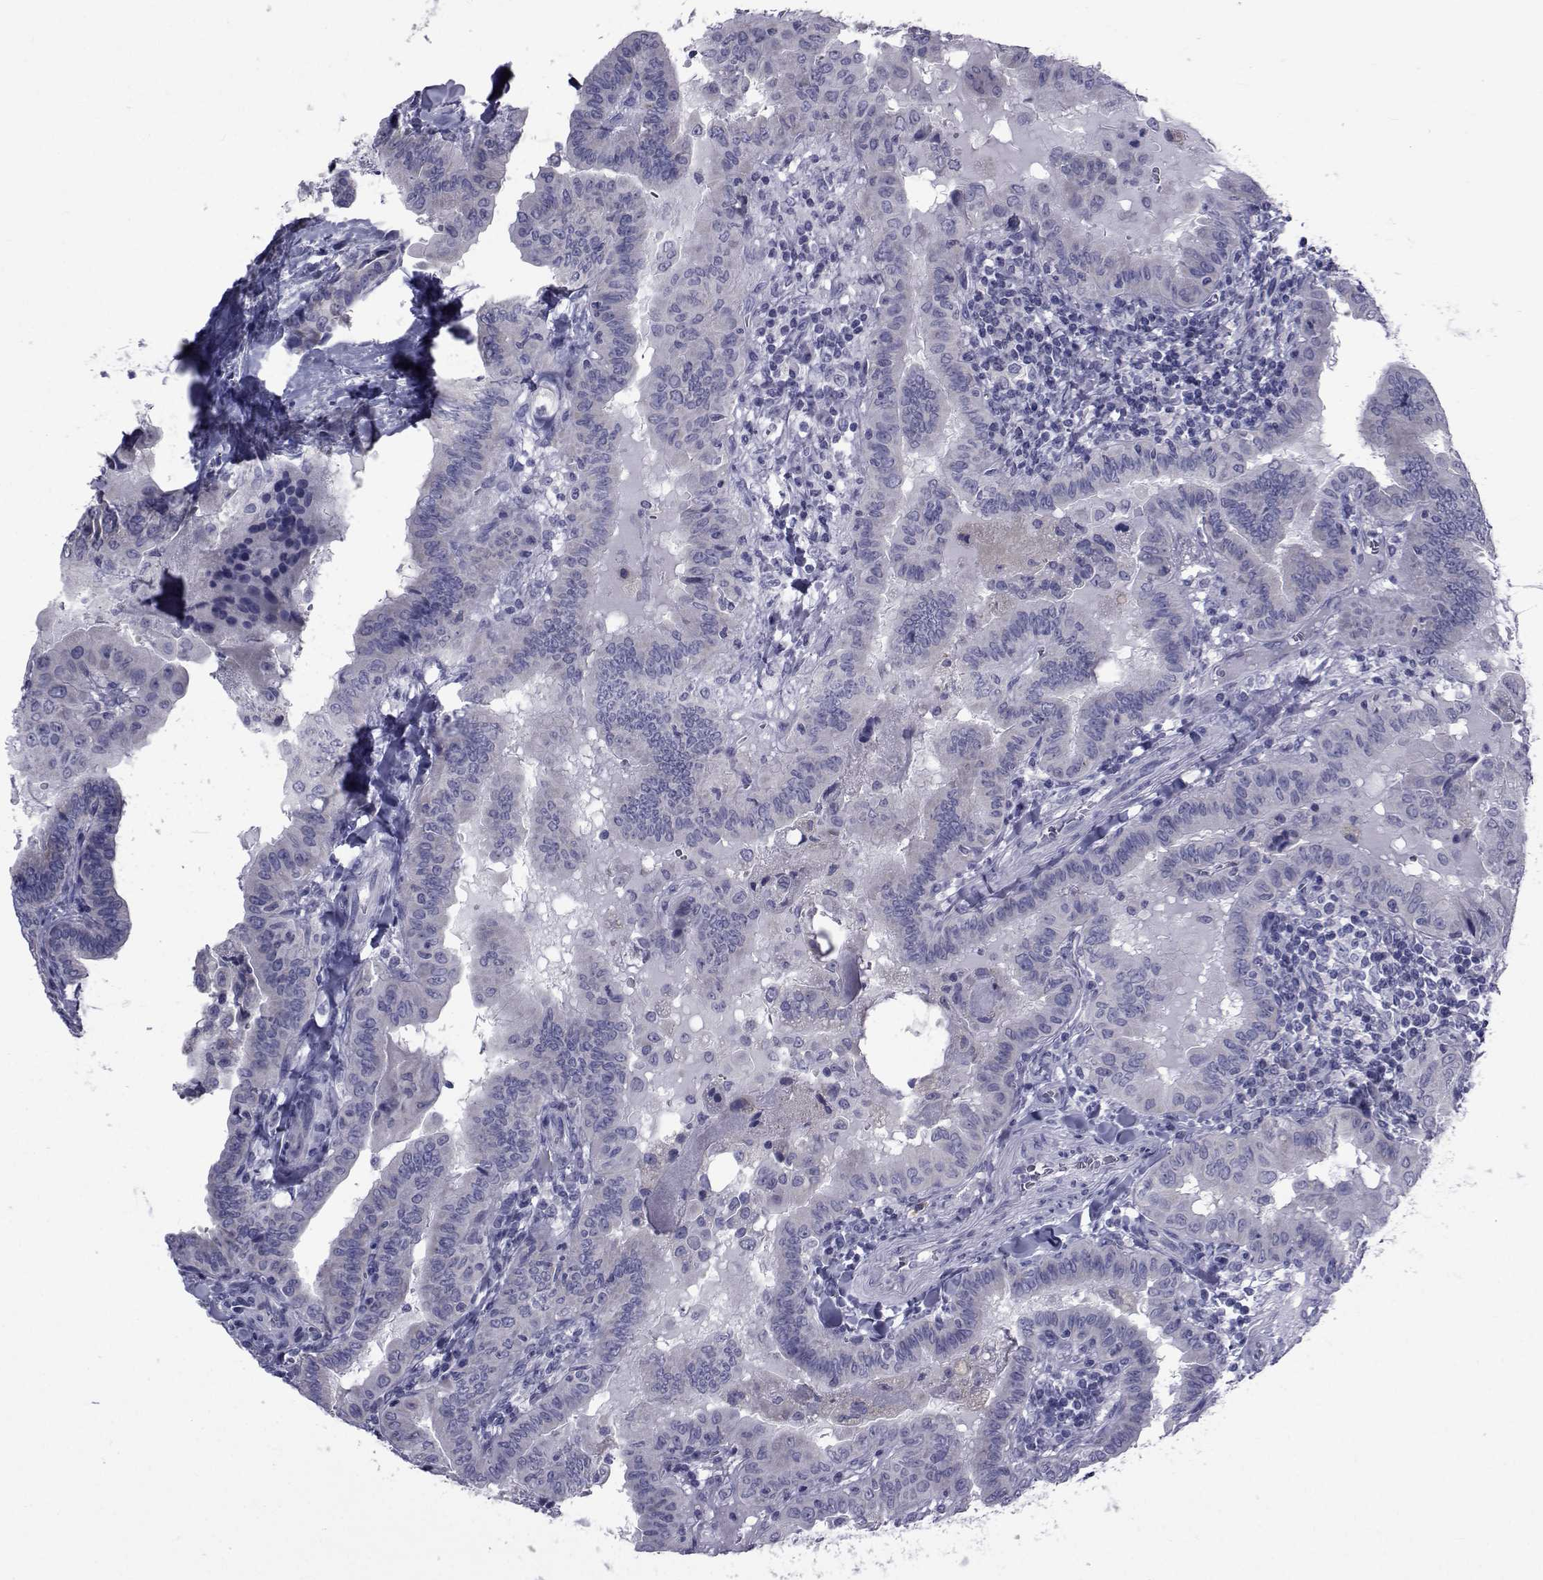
{"staining": {"intensity": "negative", "quantity": "none", "location": "none"}, "tissue": "thyroid cancer", "cell_type": "Tumor cells", "image_type": "cancer", "snomed": [{"axis": "morphology", "description": "Papillary adenocarcinoma, NOS"}, {"axis": "topography", "description": "Thyroid gland"}], "caption": "The image shows no staining of tumor cells in papillary adenocarcinoma (thyroid). Brightfield microscopy of immunohistochemistry stained with DAB (brown) and hematoxylin (blue), captured at high magnification.", "gene": "GKAP1", "patient": {"sex": "female", "age": 37}}